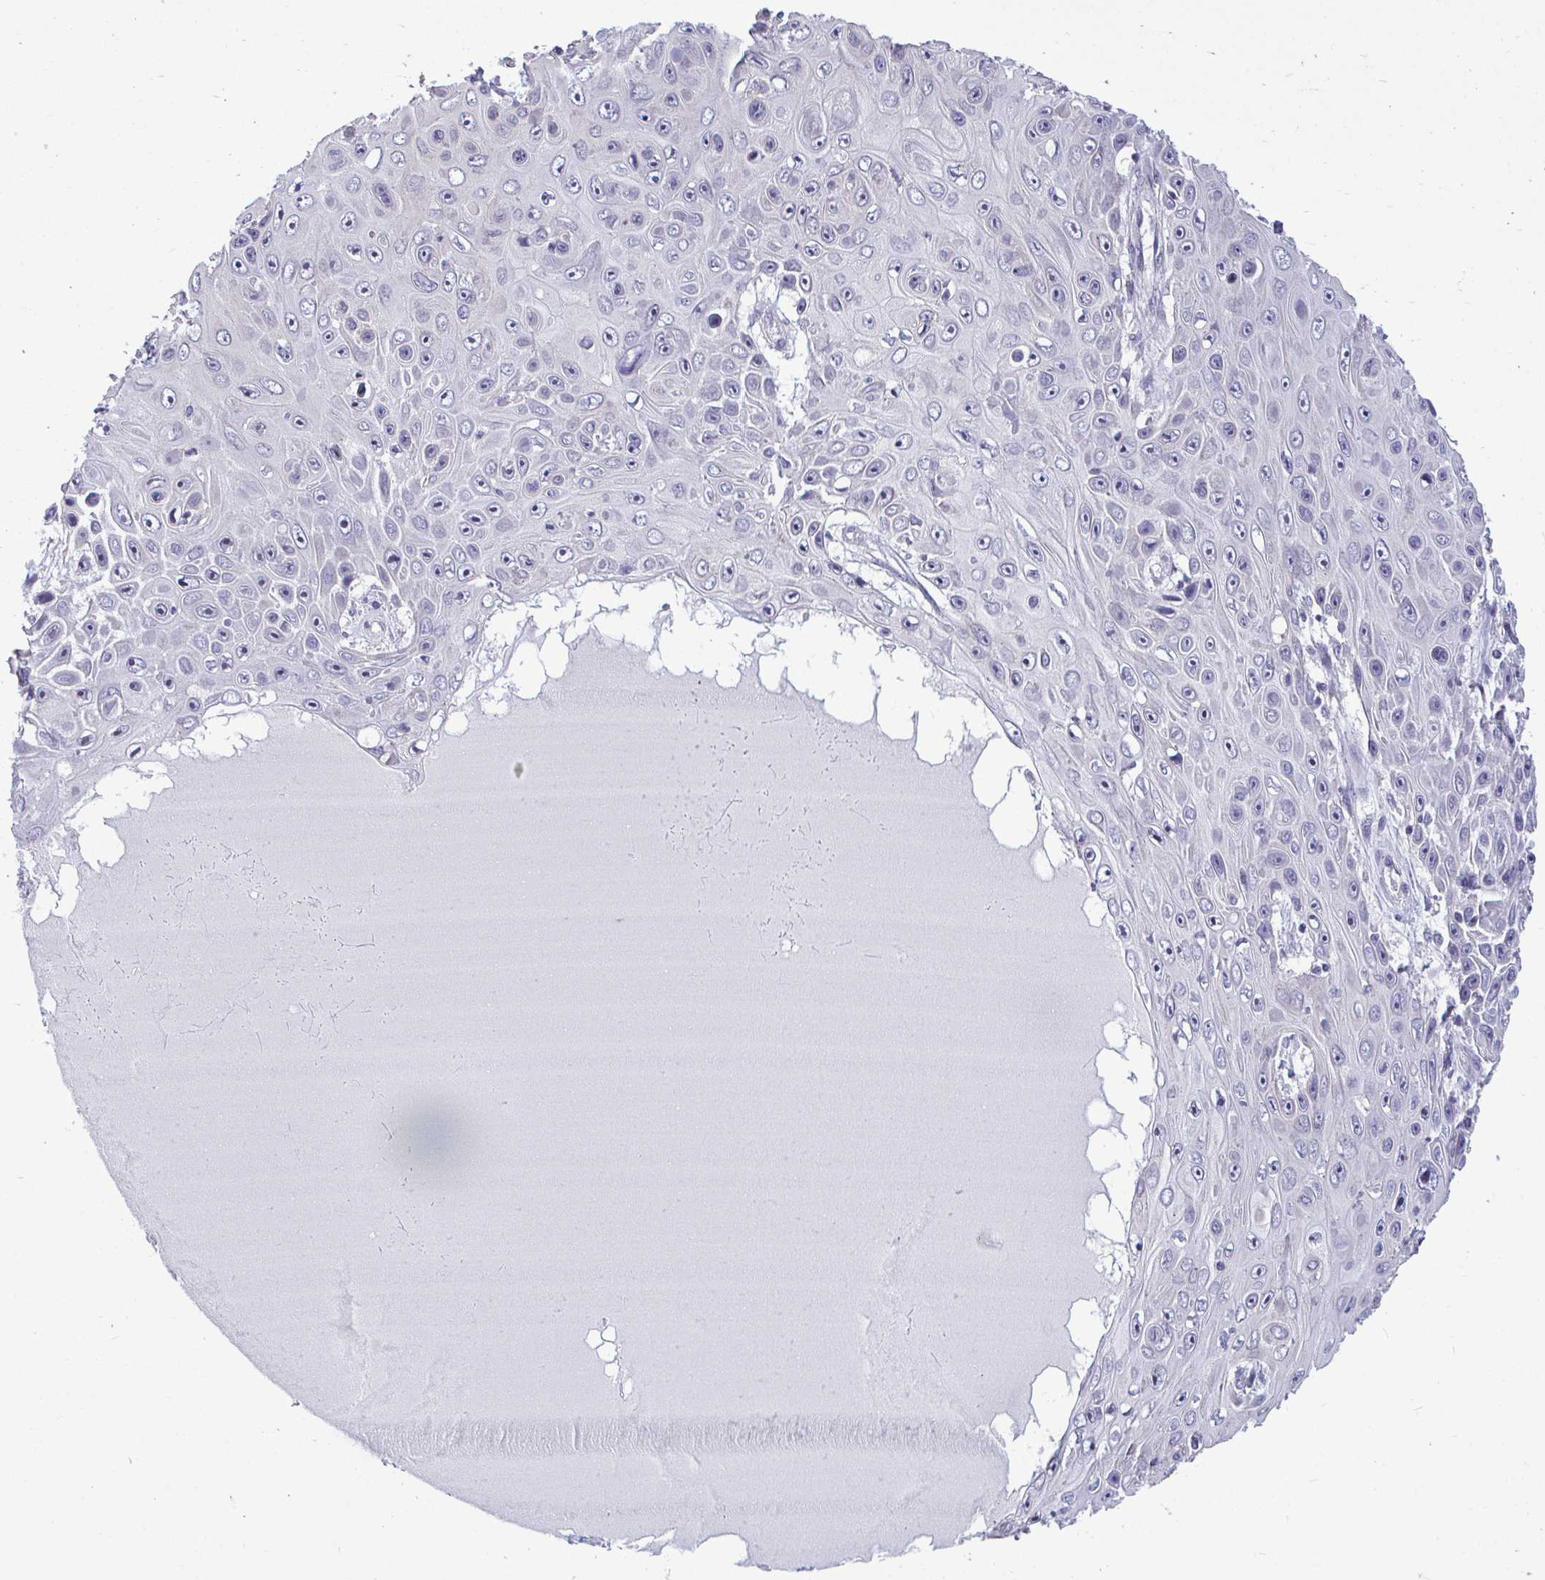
{"staining": {"intensity": "negative", "quantity": "none", "location": "none"}, "tissue": "skin cancer", "cell_type": "Tumor cells", "image_type": "cancer", "snomed": [{"axis": "morphology", "description": "Squamous cell carcinoma, NOS"}, {"axis": "topography", "description": "Skin"}], "caption": "An immunohistochemistry image of squamous cell carcinoma (skin) is shown. There is no staining in tumor cells of squamous cell carcinoma (skin).", "gene": "PIGK", "patient": {"sex": "male", "age": 82}}